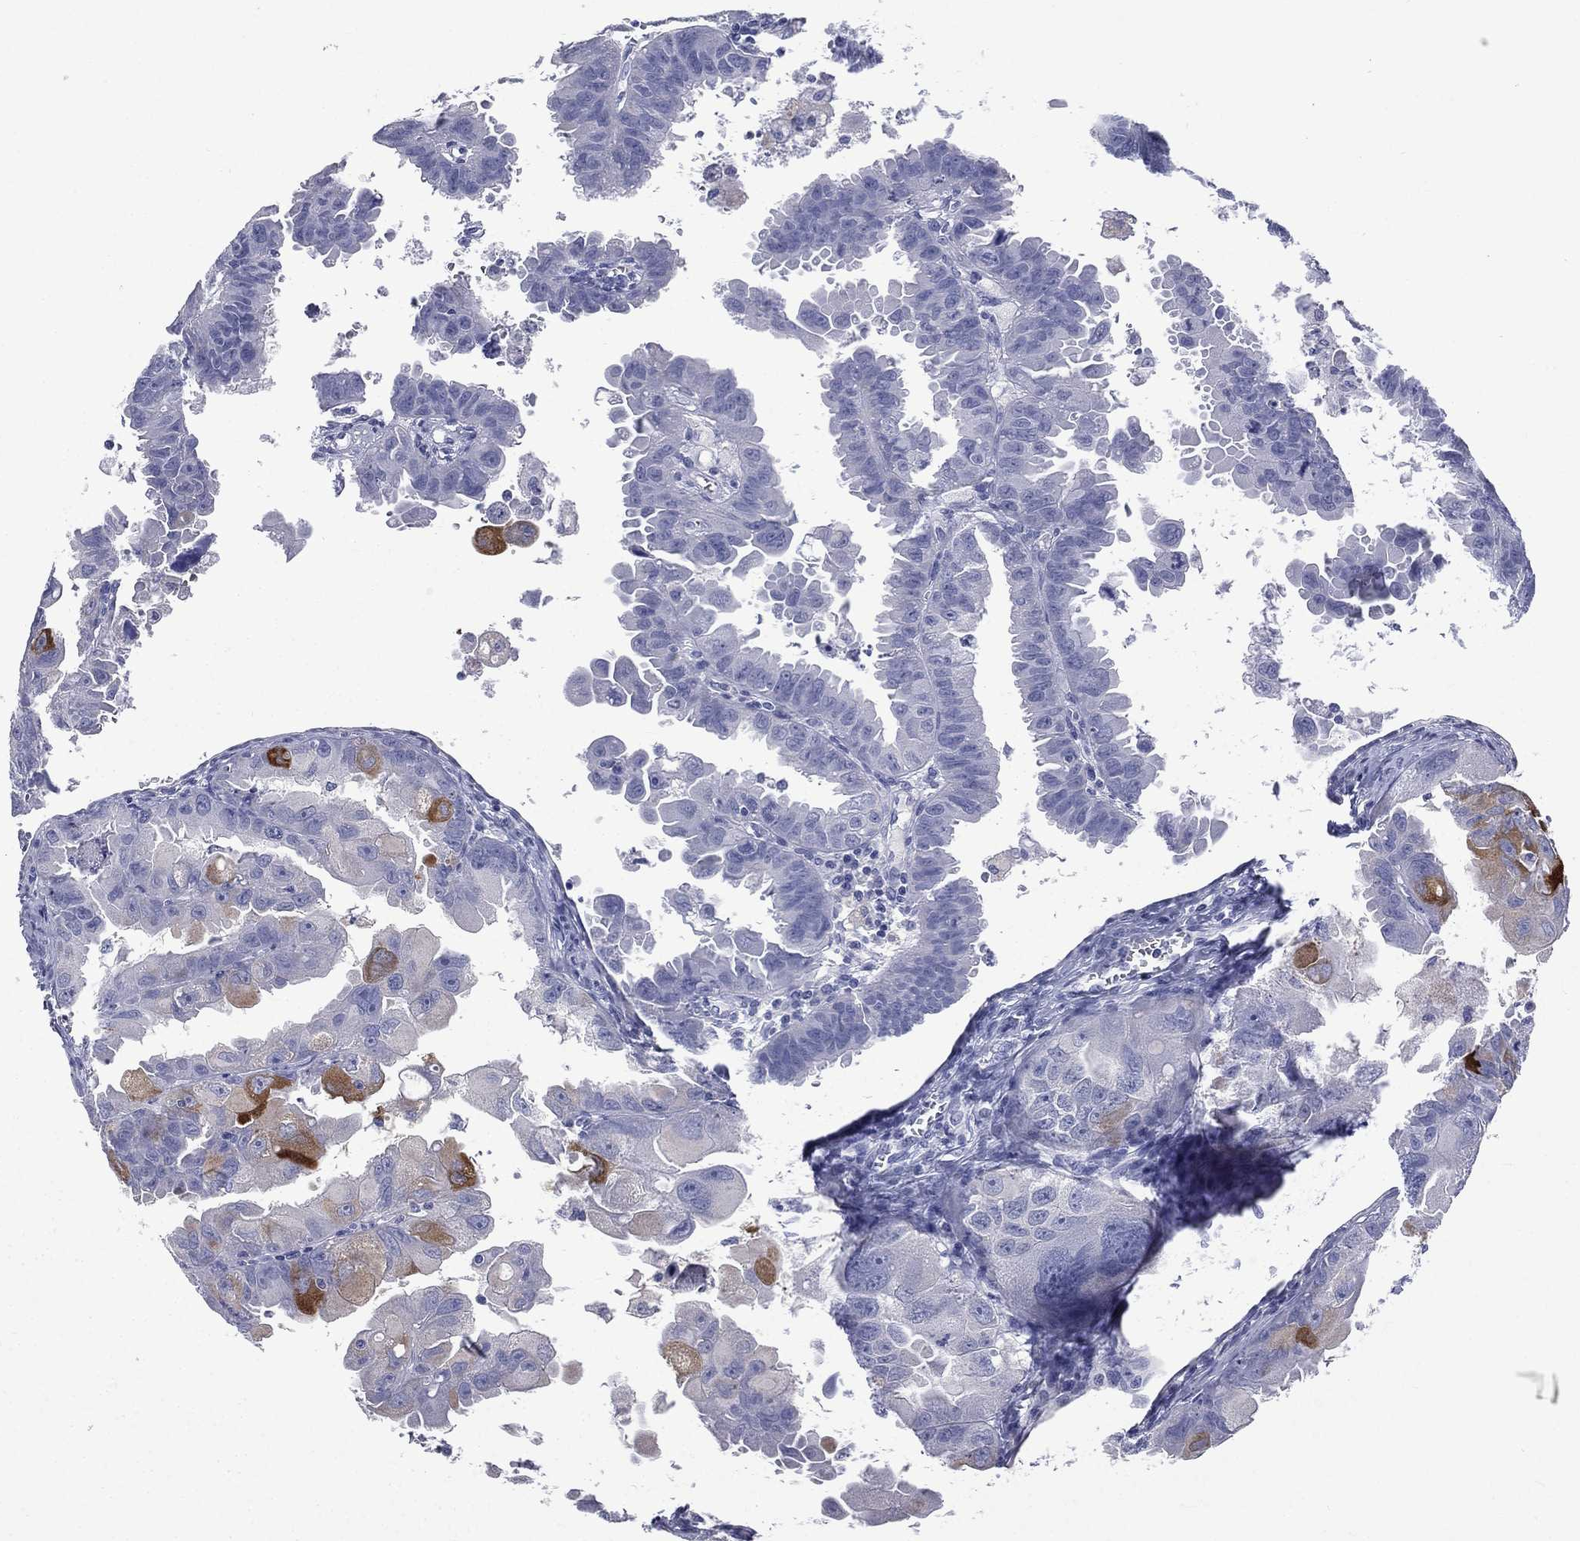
{"staining": {"intensity": "strong", "quantity": "<25%", "location": "cytoplasmic/membranous"}, "tissue": "ovarian cancer", "cell_type": "Tumor cells", "image_type": "cancer", "snomed": [{"axis": "morphology", "description": "Carcinoma, endometroid"}, {"axis": "topography", "description": "Ovary"}], "caption": "This histopathology image exhibits immunohistochemistry (IHC) staining of human ovarian endometroid carcinoma, with medium strong cytoplasmic/membranous positivity in about <25% of tumor cells.", "gene": "CES2", "patient": {"sex": "female", "age": 85}}